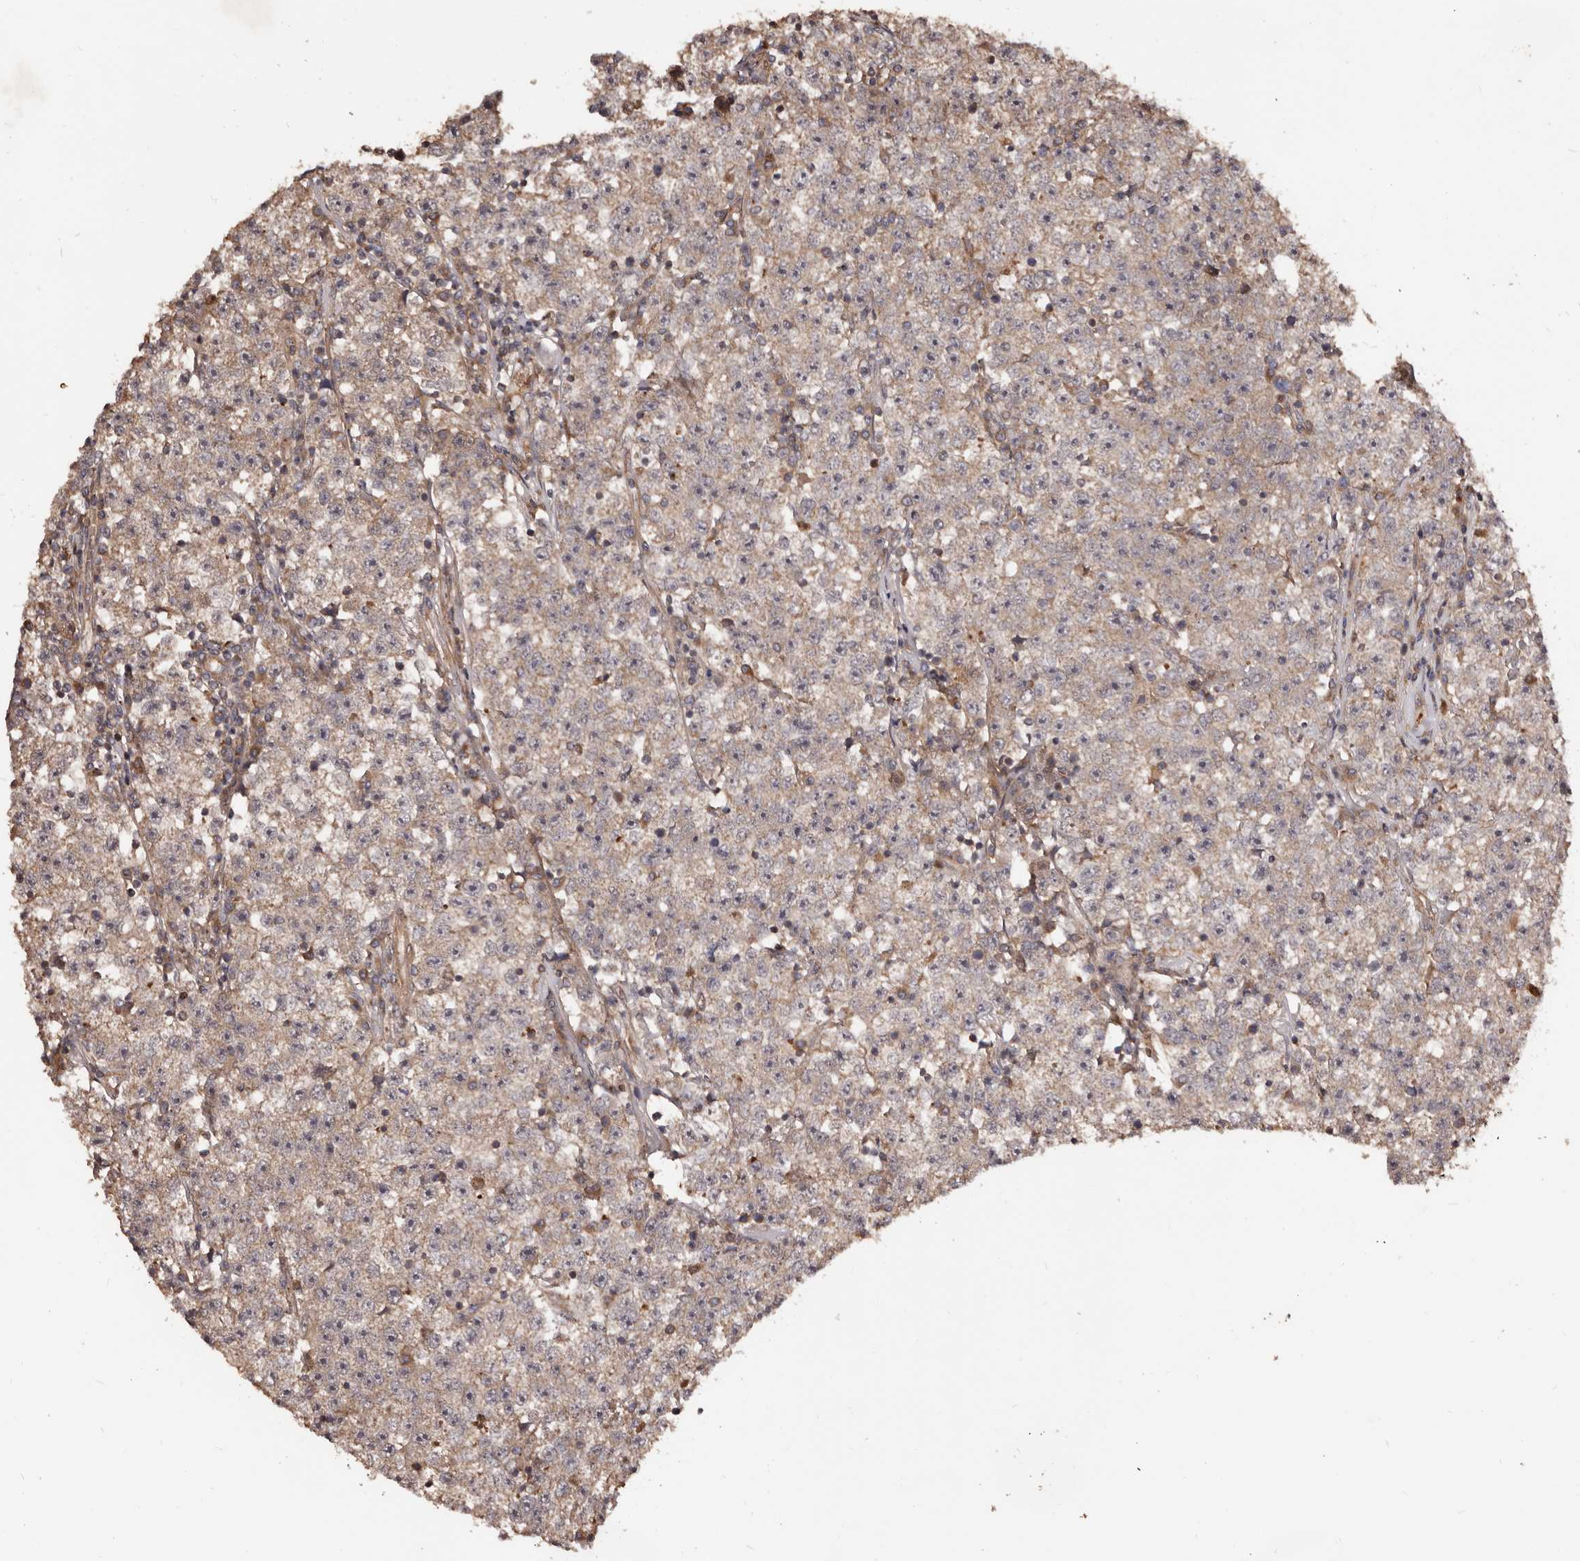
{"staining": {"intensity": "weak", "quantity": ">75%", "location": "cytoplasmic/membranous"}, "tissue": "testis cancer", "cell_type": "Tumor cells", "image_type": "cancer", "snomed": [{"axis": "morphology", "description": "Seminoma, NOS"}, {"axis": "topography", "description": "Testis"}], "caption": "Testis seminoma stained with IHC demonstrates weak cytoplasmic/membranous expression in approximately >75% of tumor cells.", "gene": "GTPBP1", "patient": {"sex": "male", "age": 22}}